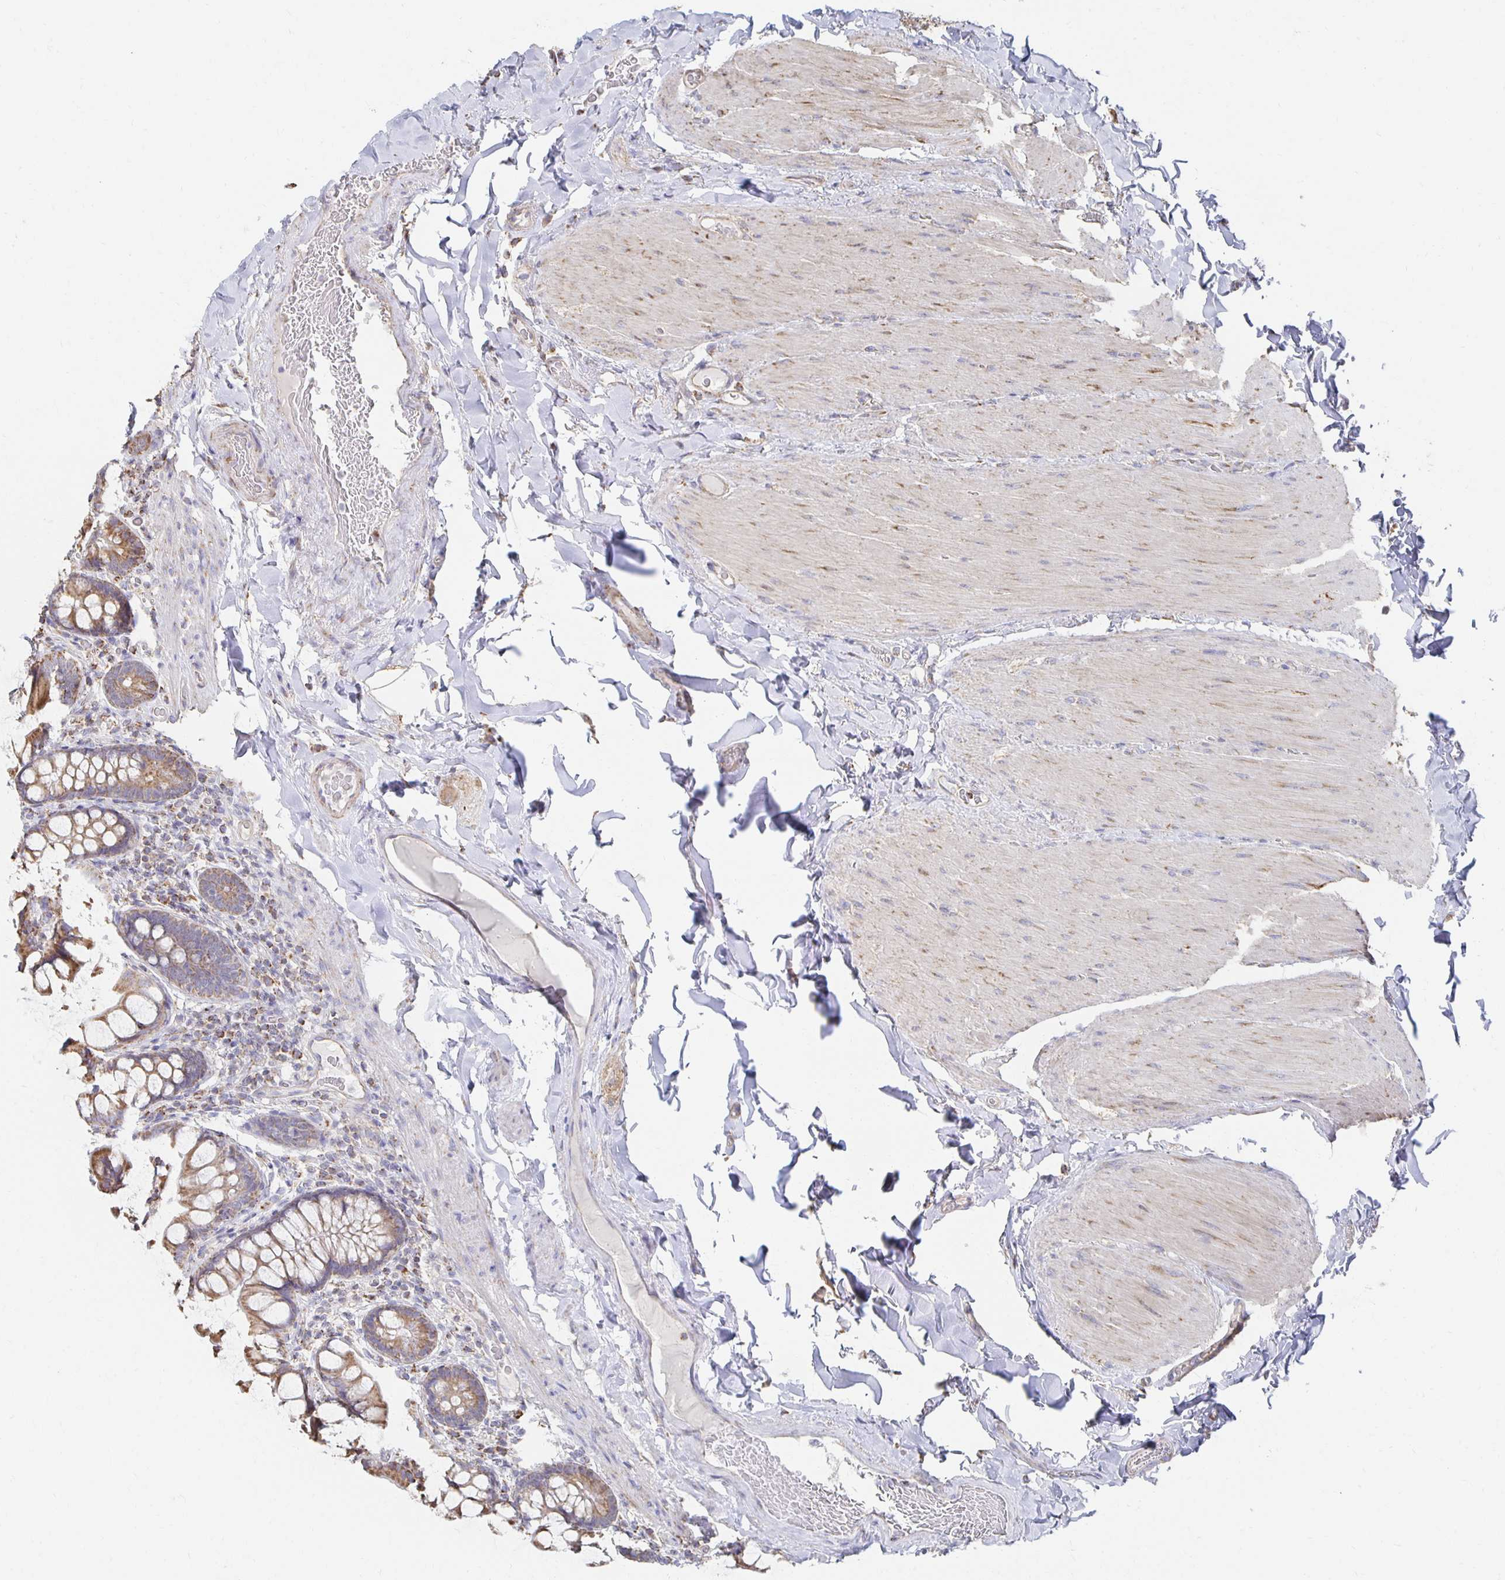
{"staining": {"intensity": "moderate", "quantity": ">75%", "location": "cytoplasmic/membranous"}, "tissue": "small intestine", "cell_type": "Glandular cells", "image_type": "normal", "snomed": [{"axis": "morphology", "description": "Normal tissue, NOS"}, {"axis": "topography", "description": "Small intestine"}], "caption": "Protein expression analysis of normal small intestine reveals moderate cytoplasmic/membranous expression in approximately >75% of glandular cells.", "gene": "NKX2", "patient": {"sex": "male", "age": 70}}